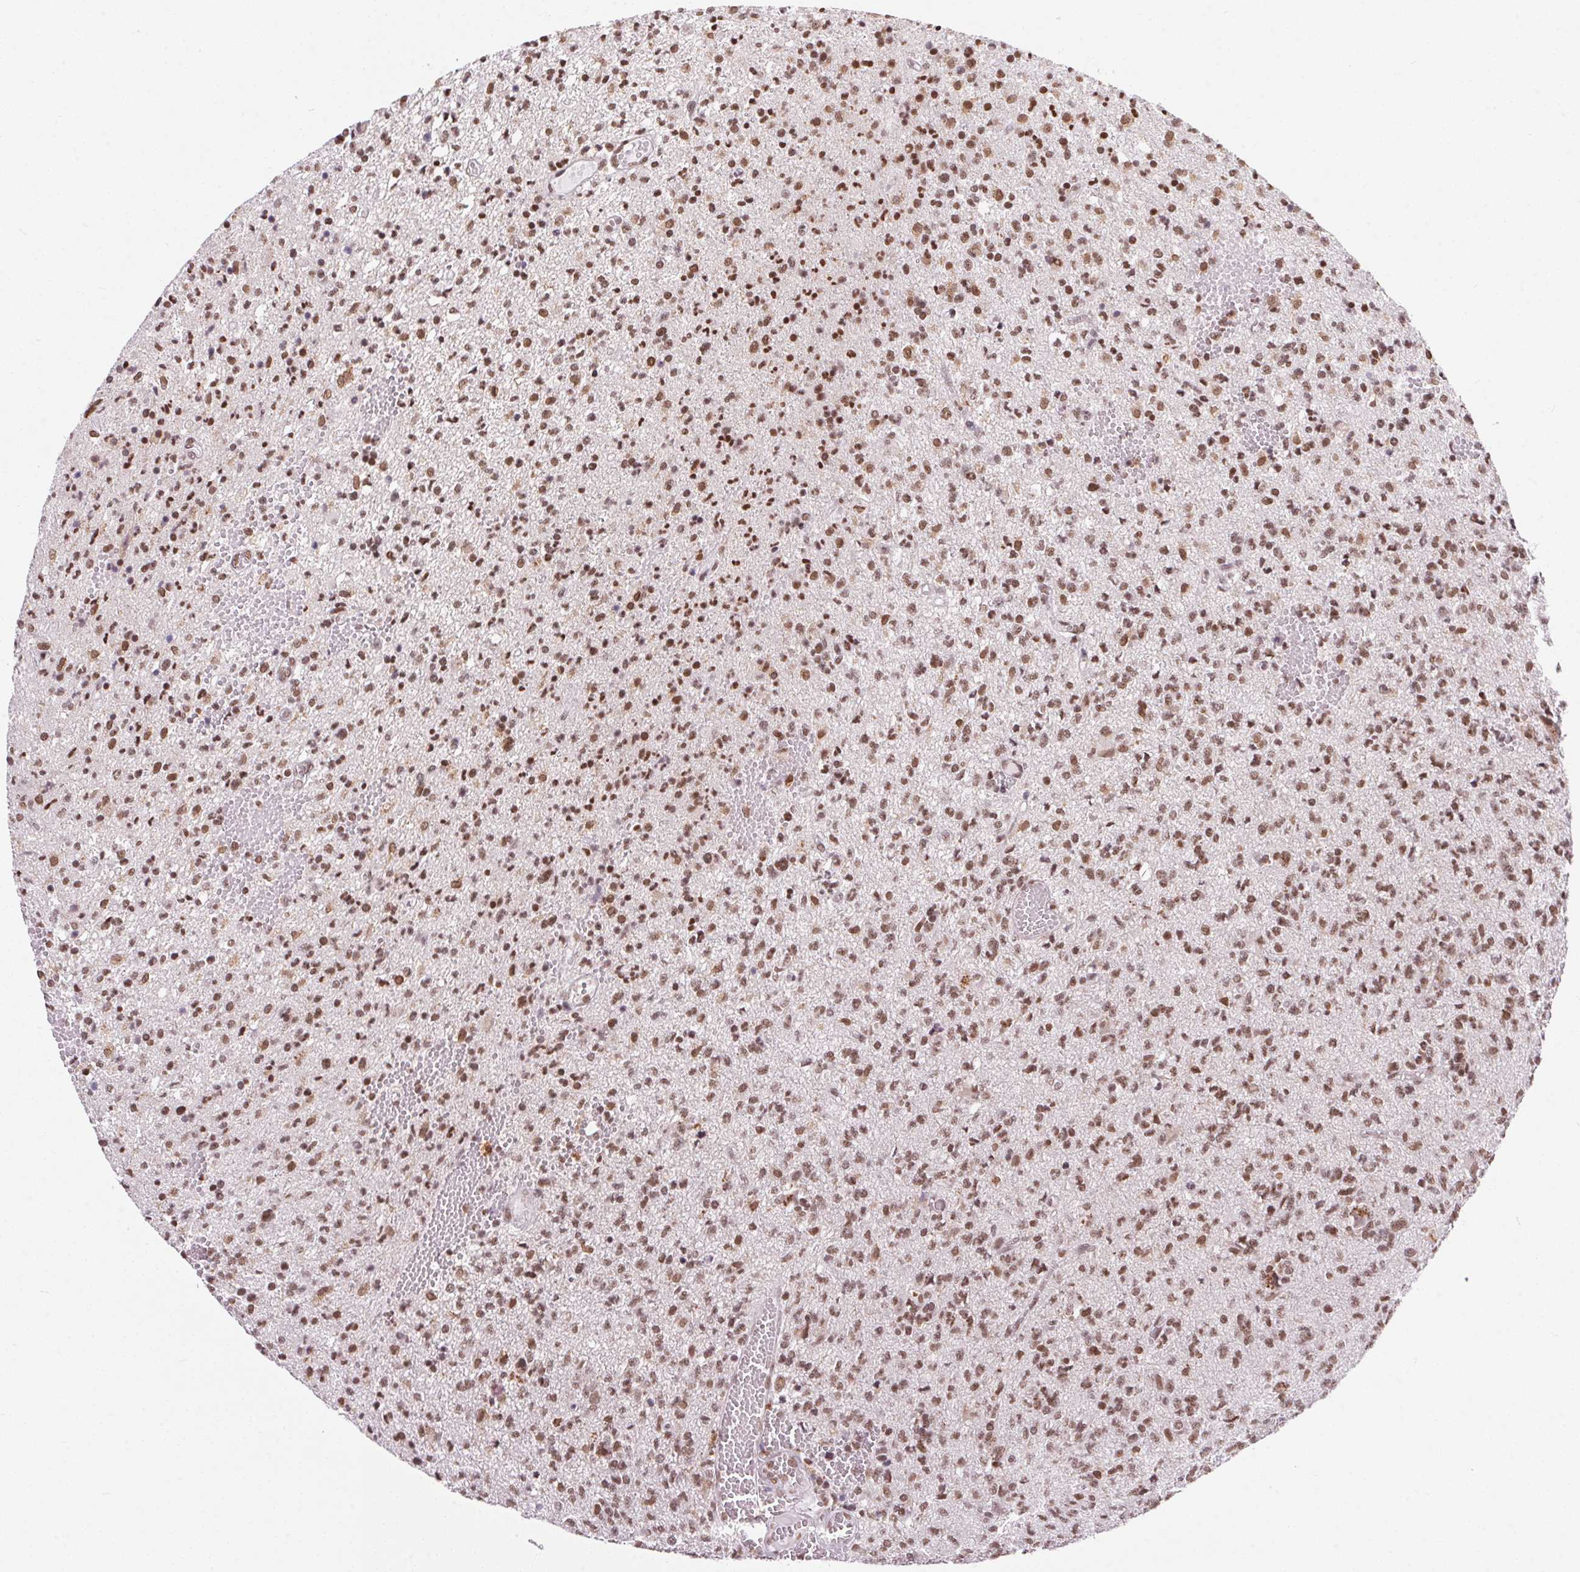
{"staining": {"intensity": "moderate", "quantity": ">75%", "location": "nuclear"}, "tissue": "glioma", "cell_type": "Tumor cells", "image_type": "cancer", "snomed": [{"axis": "morphology", "description": "Glioma, malignant, Low grade"}, {"axis": "topography", "description": "Brain"}], "caption": "This micrograph reveals immunohistochemistry (IHC) staining of glioma, with medium moderate nuclear positivity in about >75% of tumor cells.", "gene": "NFE2L1", "patient": {"sex": "male", "age": 64}}